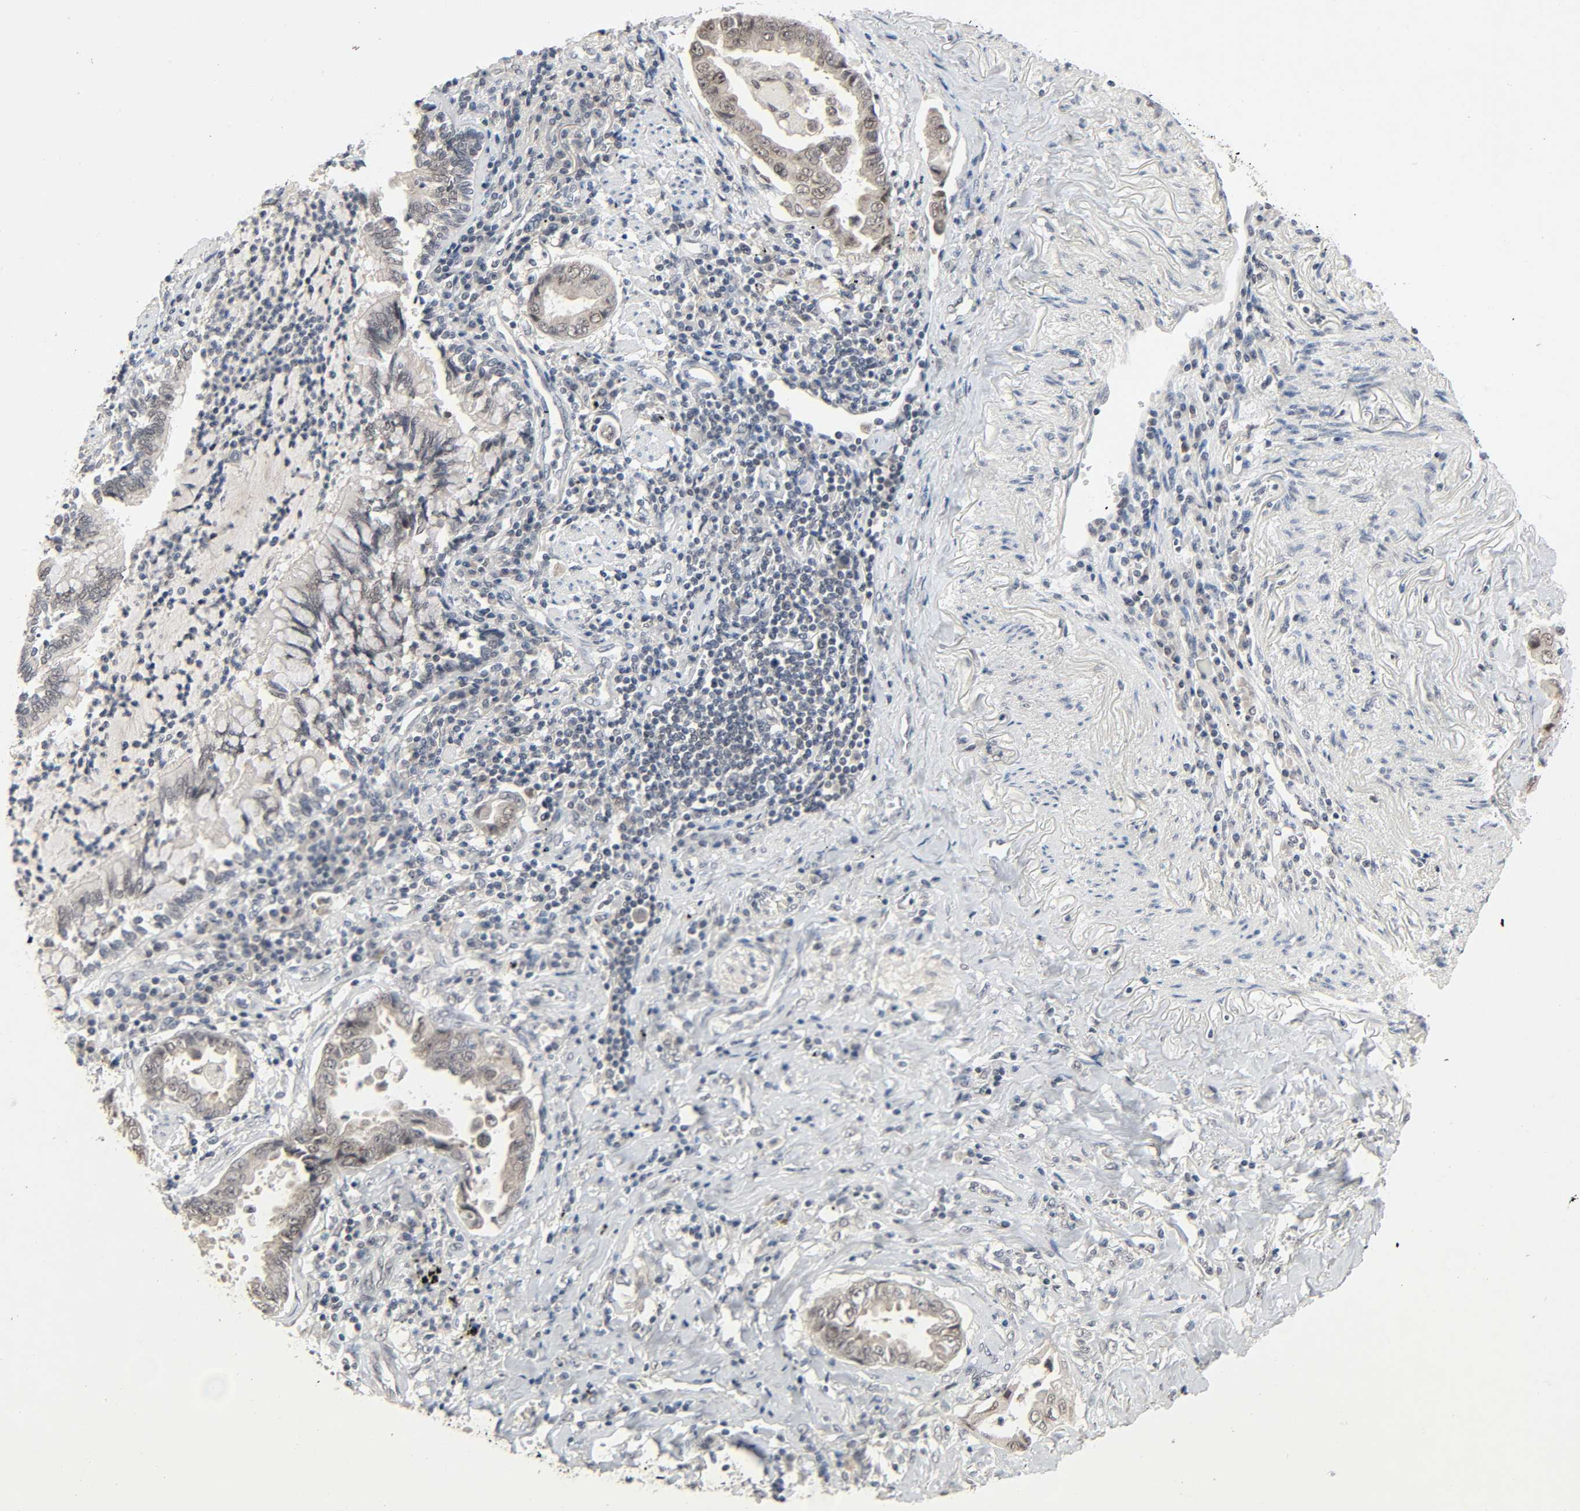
{"staining": {"intensity": "weak", "quantity": "25%-75%", "location": "nuclear"}, "tissue": "lung cancer", "cell_type": "Tumor cells", "image_type": "cancer", "snomed": [{"axis": "morphology", "description": "Normal tissue, NOS"}, {"axis": "morphology", "description": "Inflammation, NOS"}, {"axis": "morphology", "description": "Adenocarcinoma, NOS"}, {"axis": "topography", "description": "Lung"}], "caption": "The histopathology image displays immunohistochemical staining of lung adenocarcinoma. There is weak nuclear expression is identified in about 25%-75% of tumor cells.", "gene": "MAPKAPK5", "patient": {"sex": "female", "age": 64}}